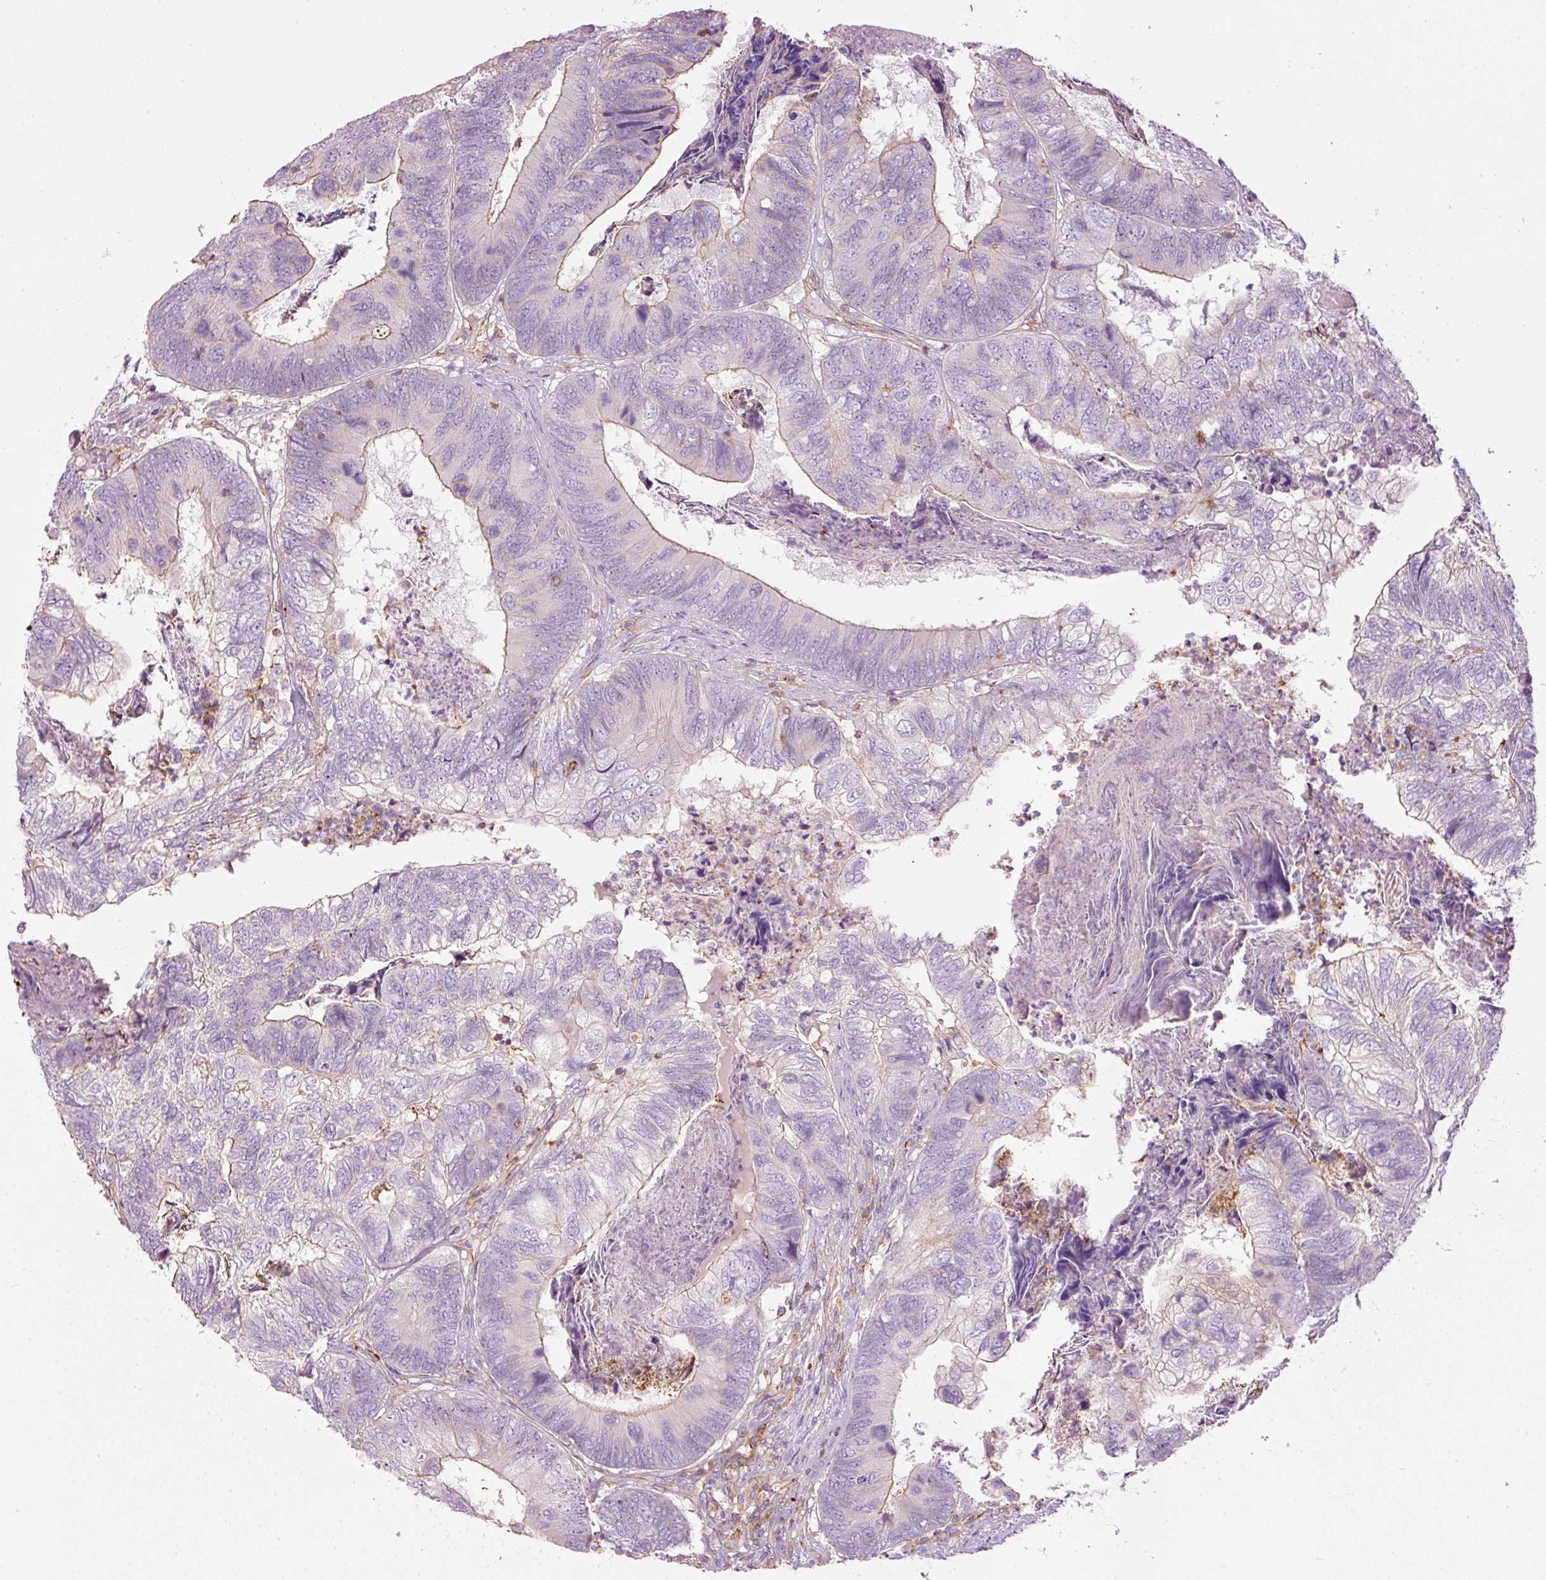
{"staining": {"intensity": "weak", "quantity": "<25%", "location": "cytoplasmic/membranous"}, "tissue": "colorectal cancer", "cell_type": "Tumor cells", "image_type": "cancer", "snomed": [{"axis": "morphology", "description": "Adenocarcinoma, NOS"}, {"axis": "topography", "description": "Colon"}], "caption": "This is an immunohistochemistry (IHC) photomicrograph of human colorectal cancer. There is no positivity in tumor cells.", "gene": "SIPA1", "patient": {"sex": "female", "age": 67}}